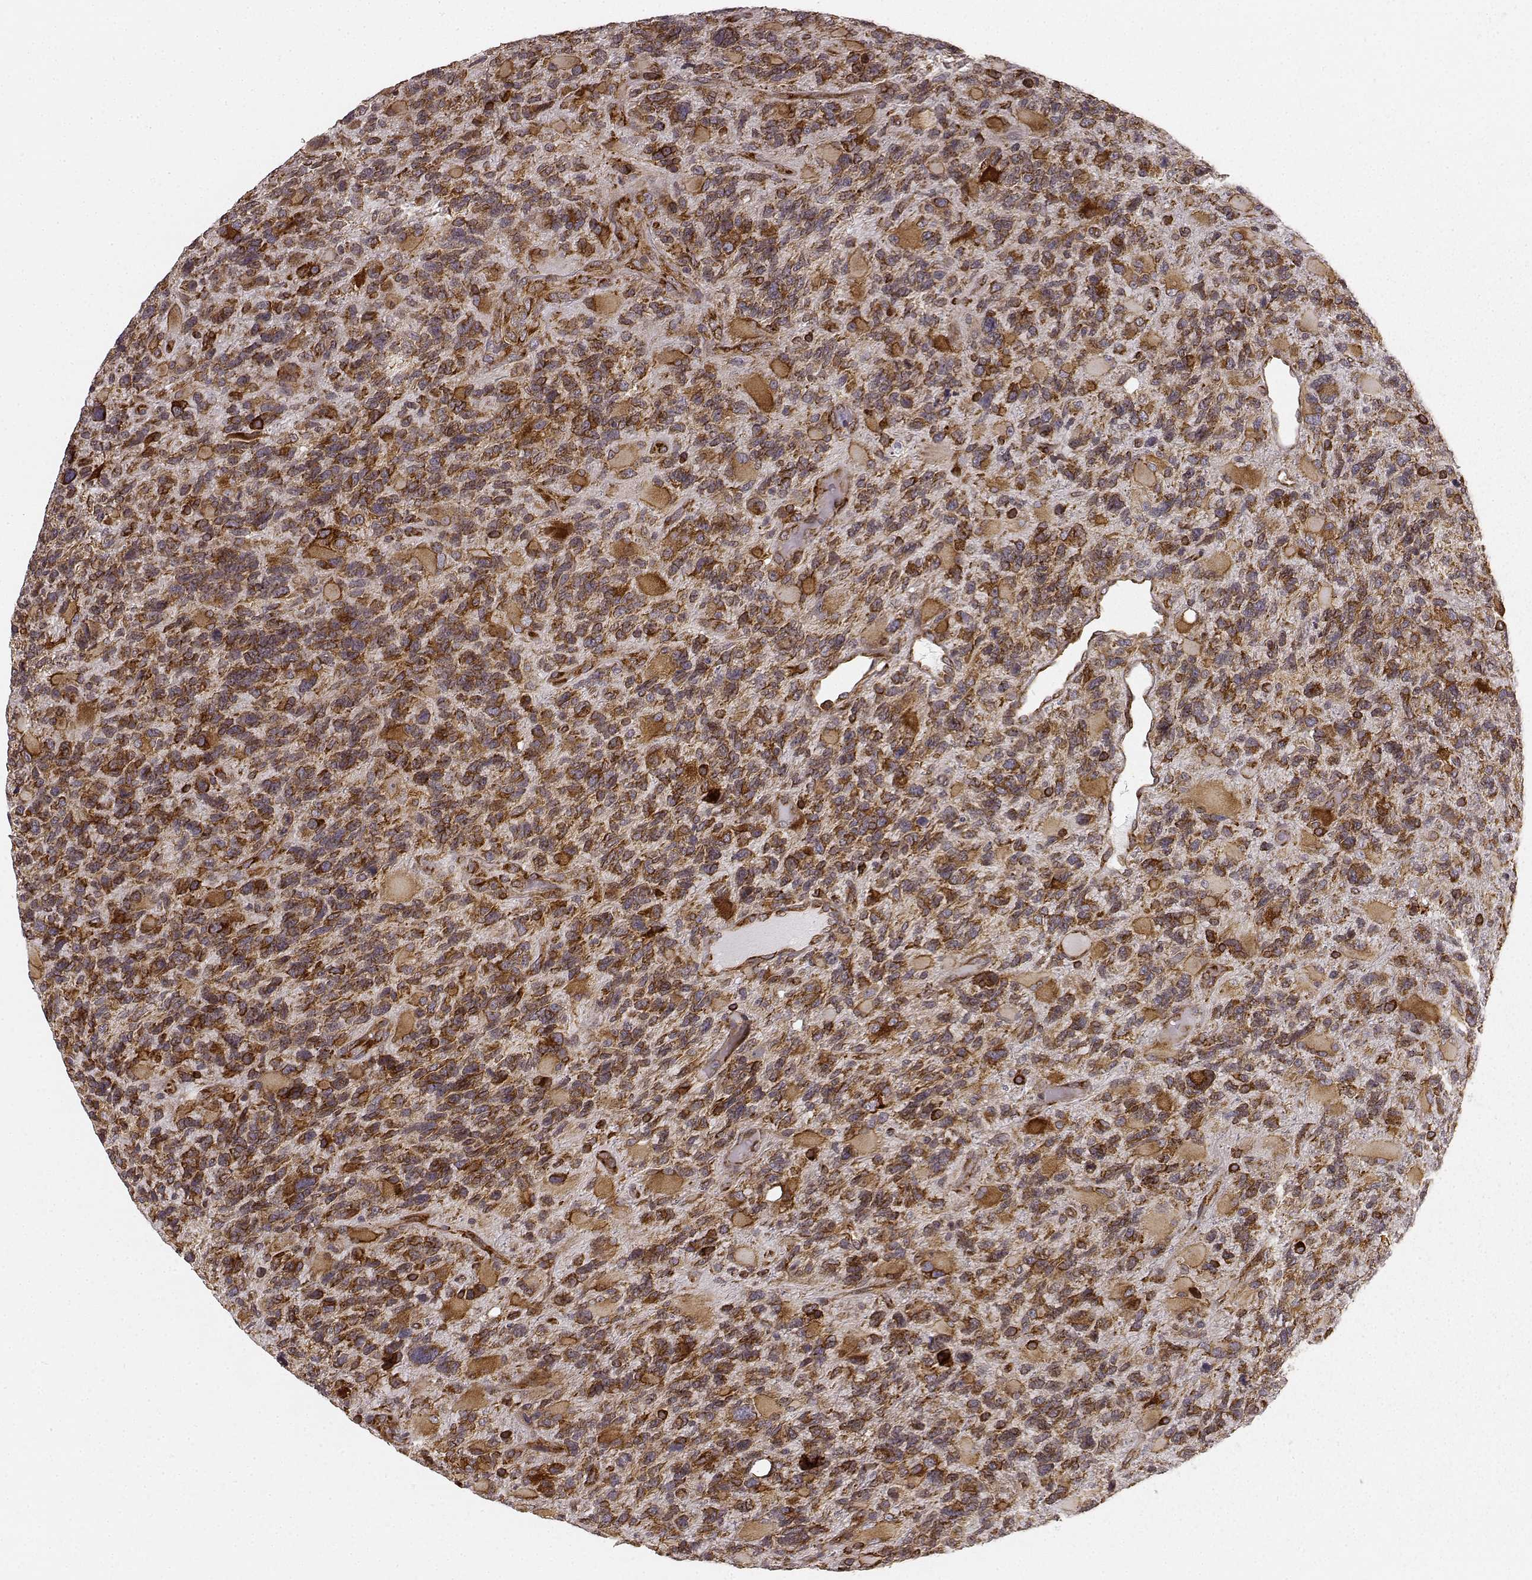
{"staining": {"intensity": "strong", "quantity": ">75%", "location": "cytoplasmic/membranous"}, "tissue": "glioma", "cell_type": "Tumor cells", "image_type": "cancer", "snomed": [{"axis": "morphology", "description": "Glioma, malignant, High grade"}, {"axis": "topography", "description": "Brain"}], "caption": "About >75% of tumor cells in glioma display strong cytoplasmic/membranous protein expression as visualized by brown immunohistochemical staining.", "gene": "TMEM14A", "patient": {"sex": "female", "age": 71}}